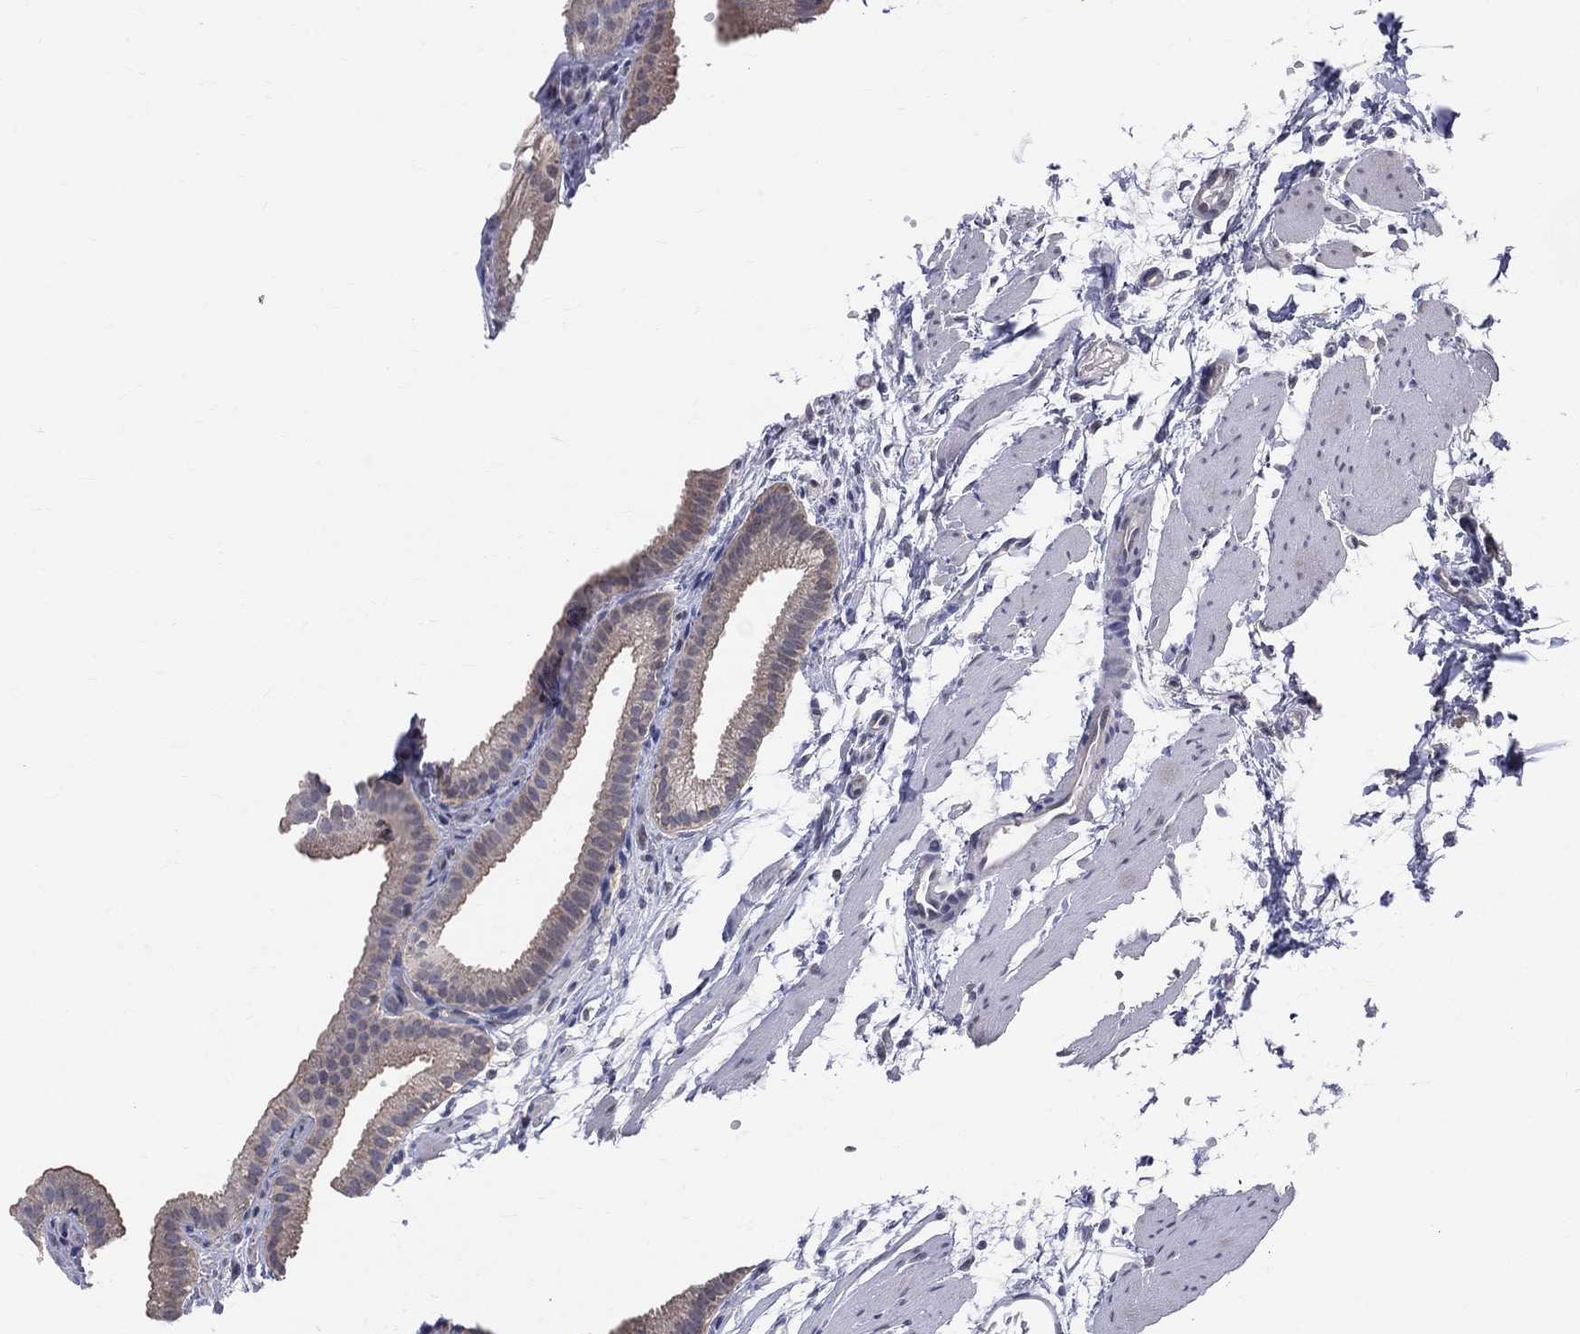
{"staining": {"intensity": "weak", "quantity": "<25%", "location": "cytoplasmic/membranous"}, "tissue": "gallbladder", "cell_type": "Glandular cells", "image_type": "normal", "snomed": [{"axis": "morphology", "description": "Normal tissue, NOS"}, {"axis": "topography", "description": "Gallbladder"}, {"axis": "topography", "description": "Peripheral nerve tissue"}], "caption": "The IHC image has no significant staining in glandular cells of gallbladder.", "gene": "DLG4", "patient": {"sex": "female", "age": 45}}